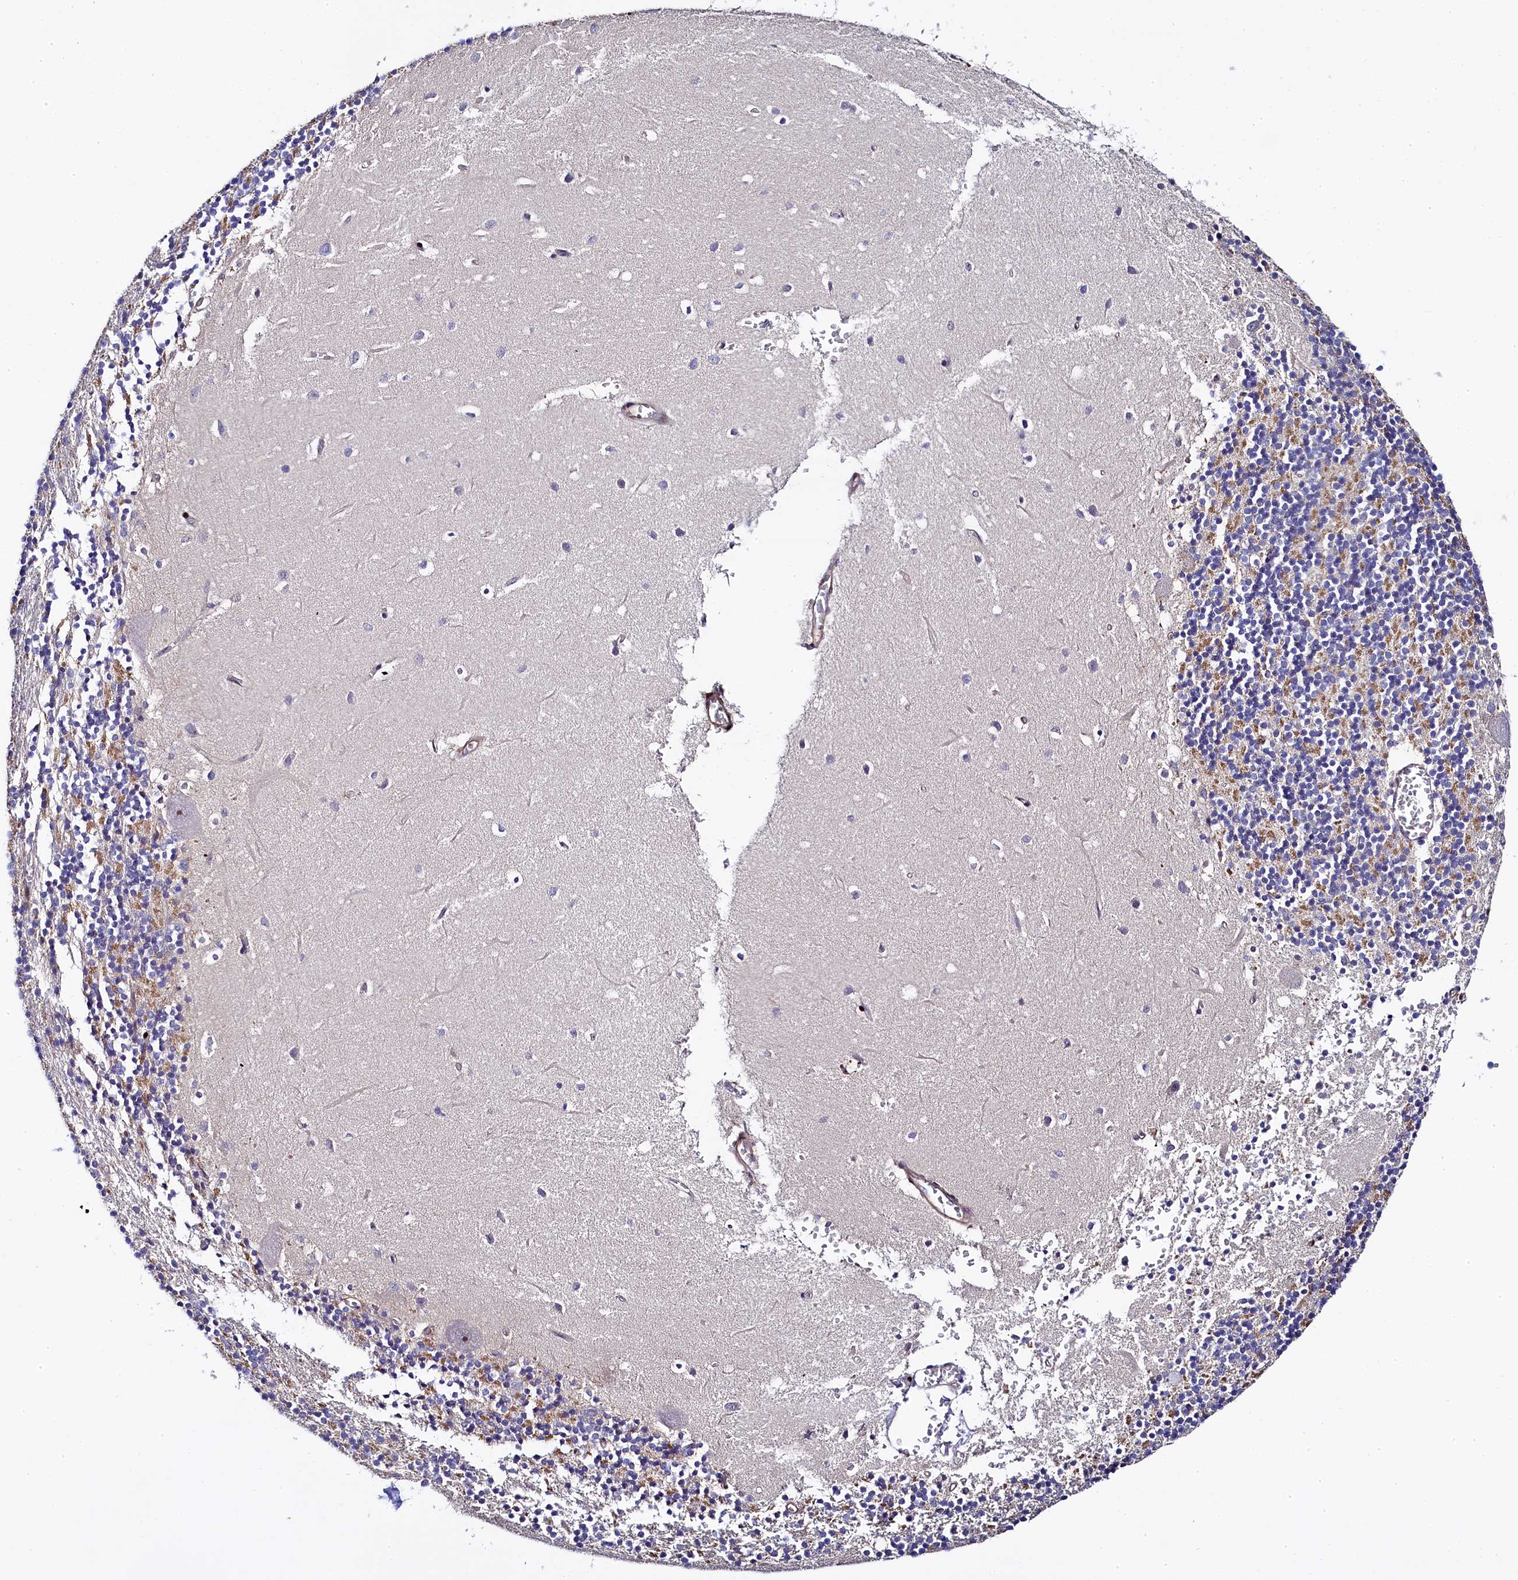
{"staining": {"intensity": "moderate", "quantity": "<25%", "location": "cytoplasmic/membranous"}, "tissue": "cerebellum", "cell_type": "Cells in granular layer", "image_type": "normal", "snomed": [{"axis": "morphology", "description": "Normal tissue, NOS"}, {"axis": "topography", "description": "Cerebellum"}], "caption": "Immunohistochemical staining of unremarkable human cerebellum reveals <25% levels of moderate cytoplasmic/membranous protein expression in approximately <25% of cells in granular layer. The protein is shown in brown color, while the nuclei are stained blue.", "gene": "TGDS", "patient": {"sex": "male", "age": 54}}